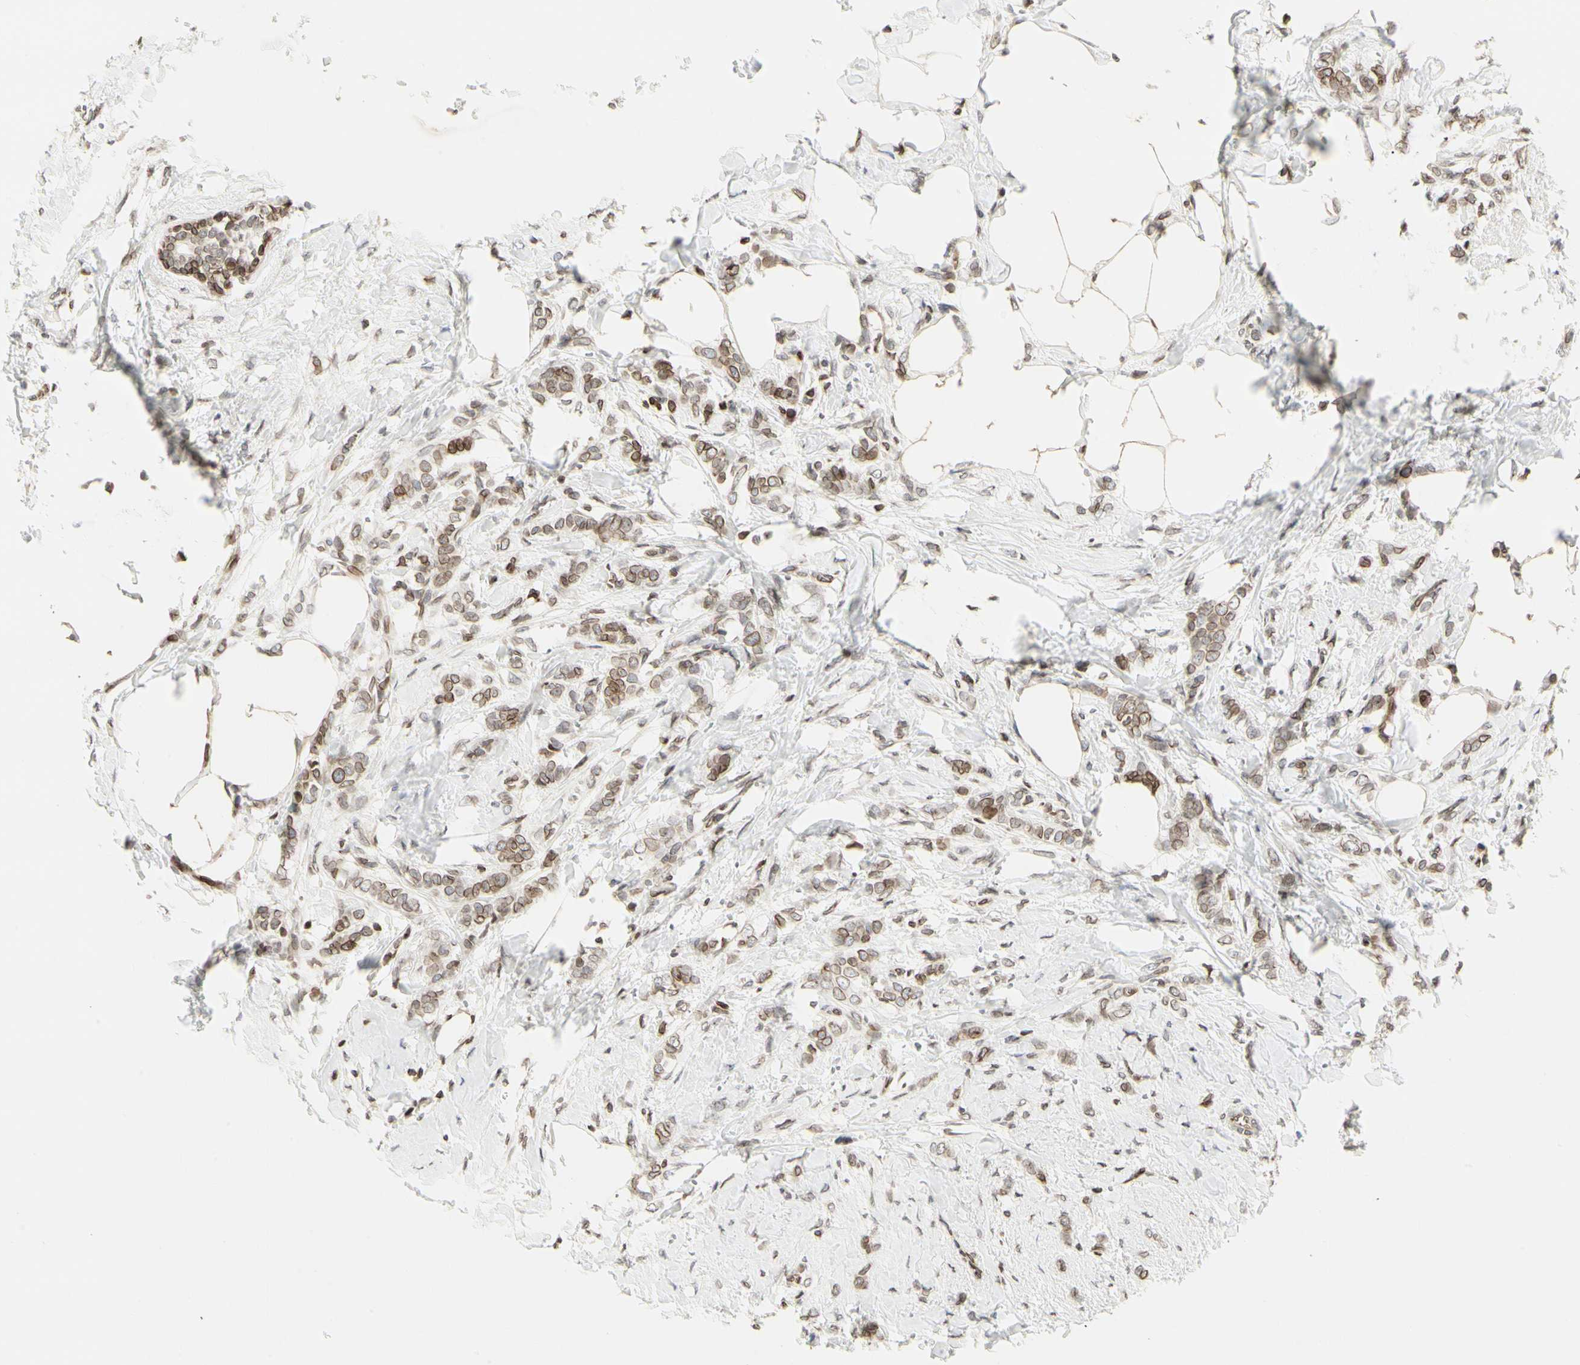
{"staining": {"intensity": "moderate", "quantity": ">75%", "location": "cytoplasmic/membranous,nuclear"}, "tissue": "breast cancer", "cell_type": "Tumor cells", "image_type": "cancer", "snomed": [{"axis": "morphology", "description": "Lobular carcinoma, in situ"}, {"axis": "morphology", "description": "Lobular carcinoma"}, {"axis": "topography", "description": "Breast"}], "caption": "Protein expression analysis of human lobular carcinoma in situ (breast) reveals moderate cytoplasmic/membranous and nuclear positivity in about >75% of tumor cells.", "gene": "TMPO", "patient": {"sex": "female", "age": 41}}